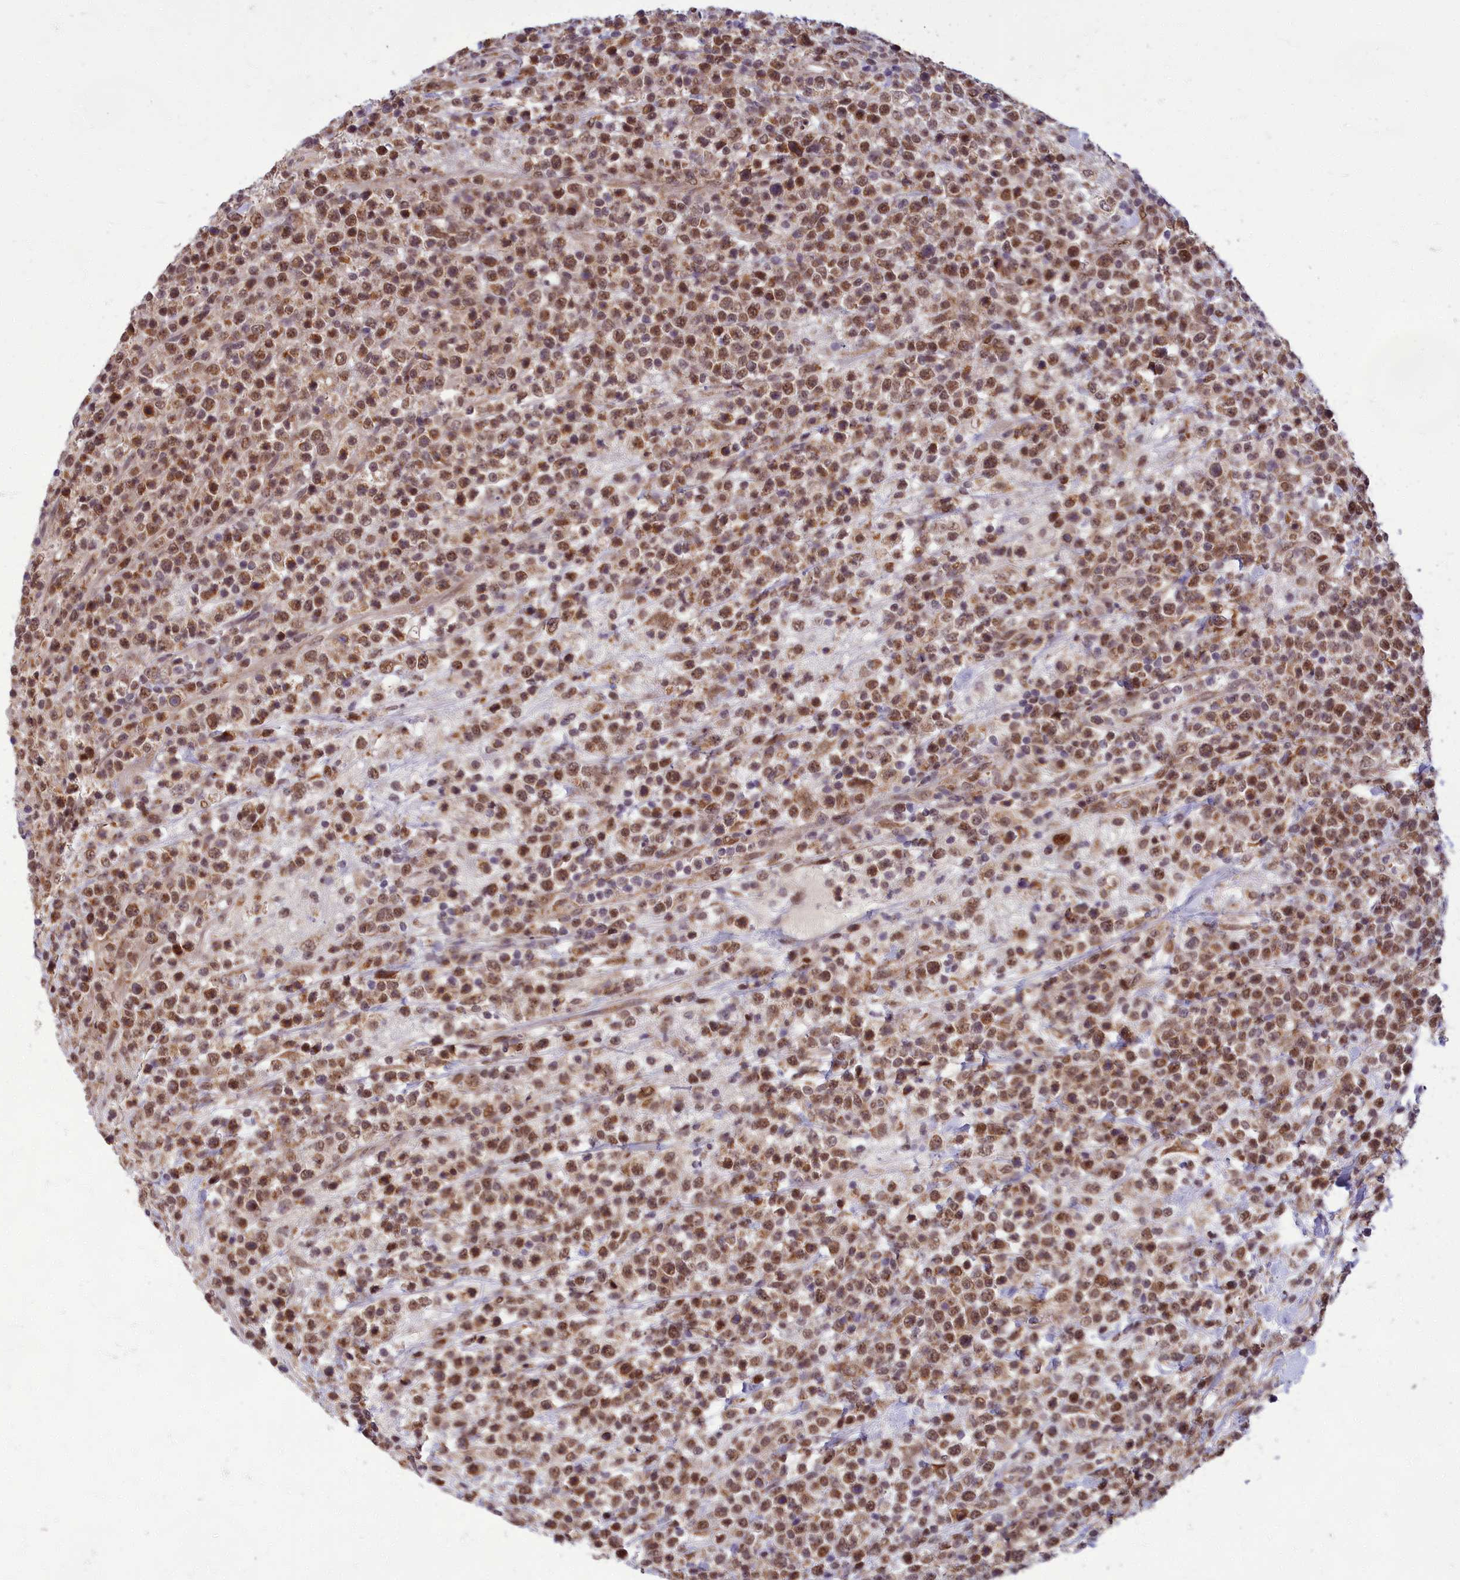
{"staining": {"intensity": "moderate", "quantity": ">75%", "location": "nuclear"}, "tissue": "lymphoma", "cell_type": "Tumor cells", "image_type": "cancer", "snomed": [{"axis": "morphology", "description": "Malignant lymphoma, non-Hodgkin's type, High grade"}, {"axis": "topography", "description": "Colon"}], "caption": "Lymphoma was stained to show a protein in brown. There is medium levels of moderate nuclear expression in approximately >75% of tumor cells.", "gene": "EARS2", "patient": {"sex": "female", "age": 53}}